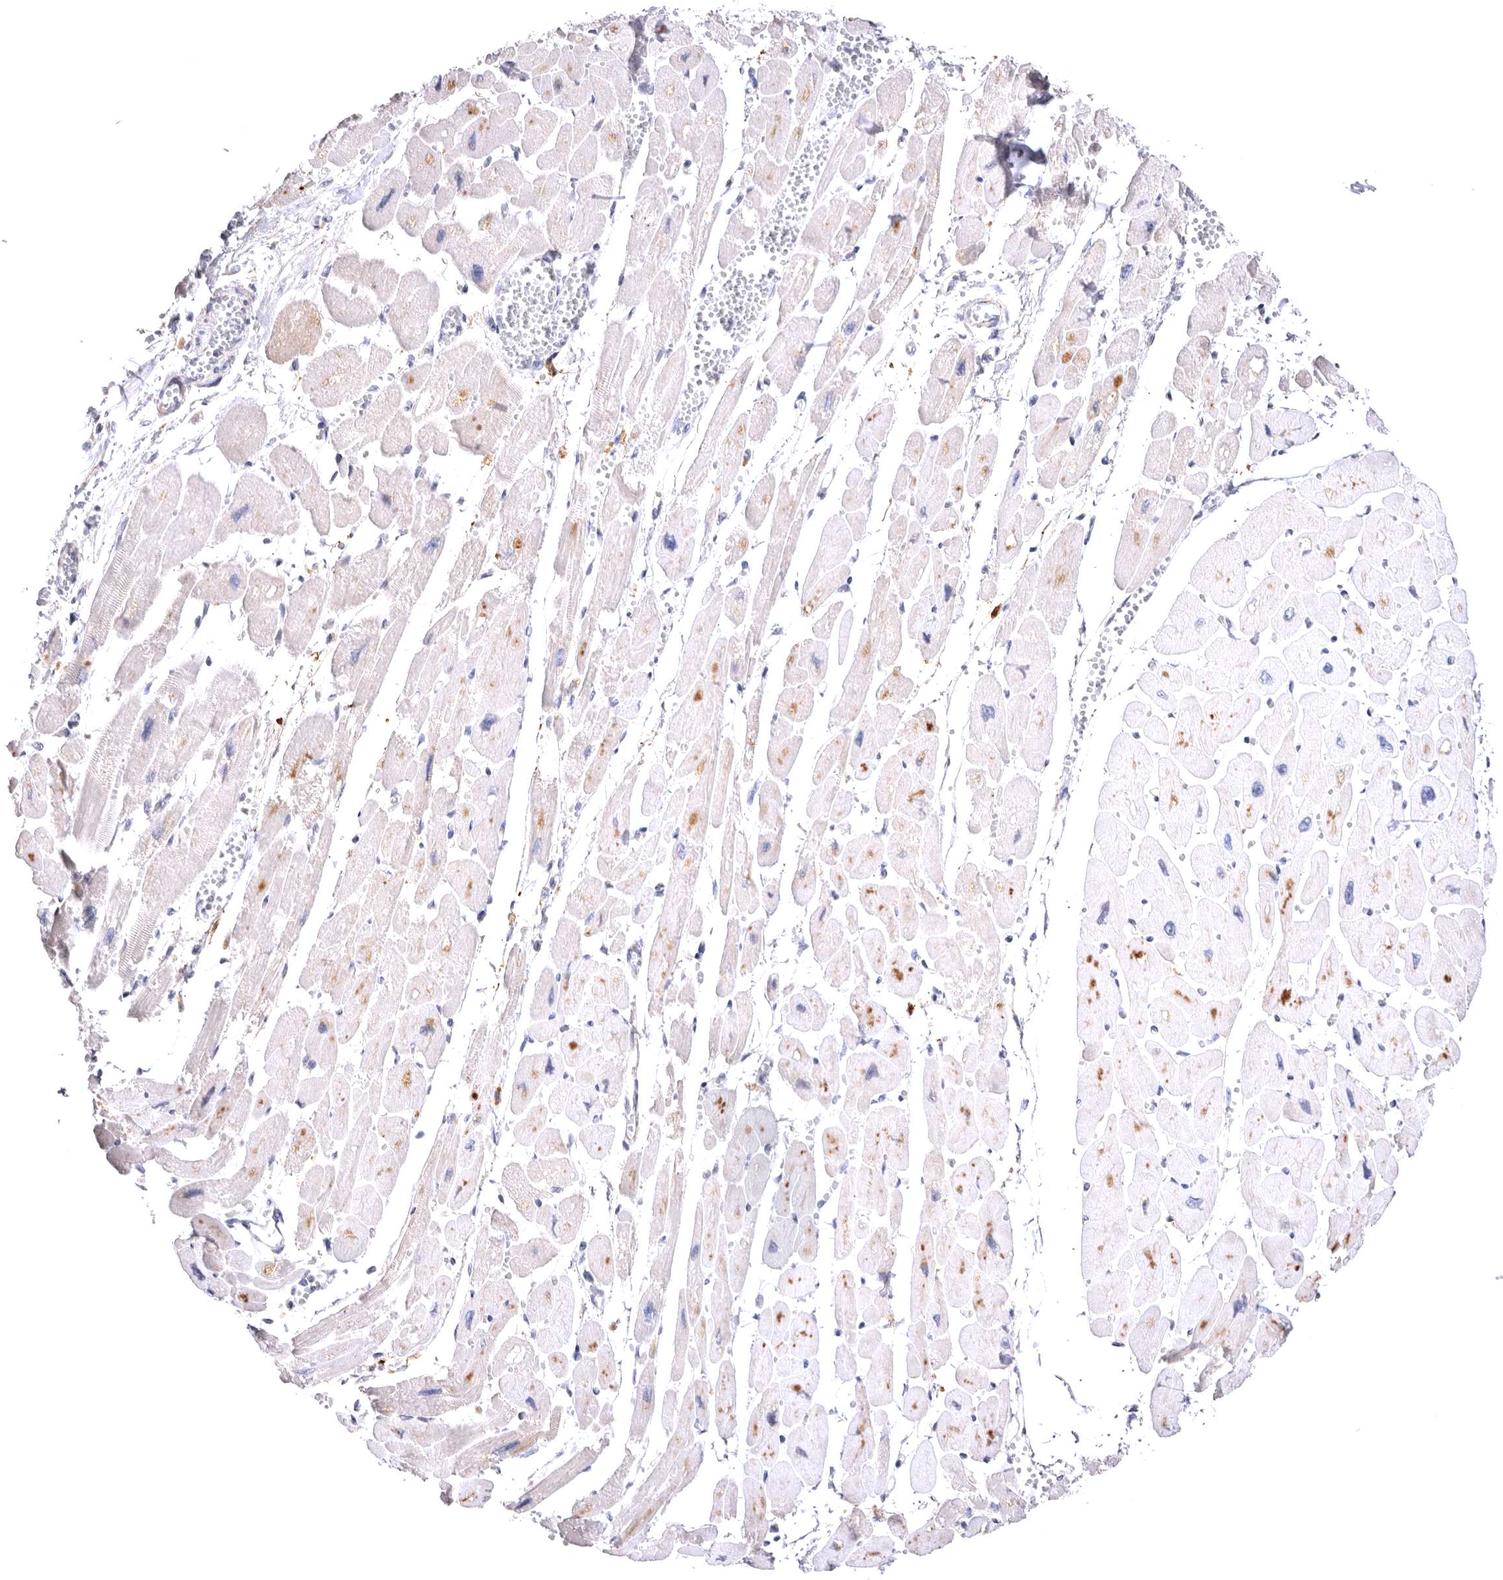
{"staining": {"intensity": "moderate", "quantity": "25%-75%", "location": "cytoplasmic/membranous"}, "tissue": "heart muscle", "cell_type": "Cardiomyocytes", "image_type": "normal", "snomed": [{"axis": "morphology", "description": "Normal tissue, NOS"}, {"axis": "topography", "description": "Heart"}], "caption": "Cardiomyocytes exhibit medium levels of moderate cytoplasmic/membranous expression in about 25%-75% of cells in unremarkable heart muscle.", "gene": "VPS45", "patient": {"sex": "female", "age": 54}}